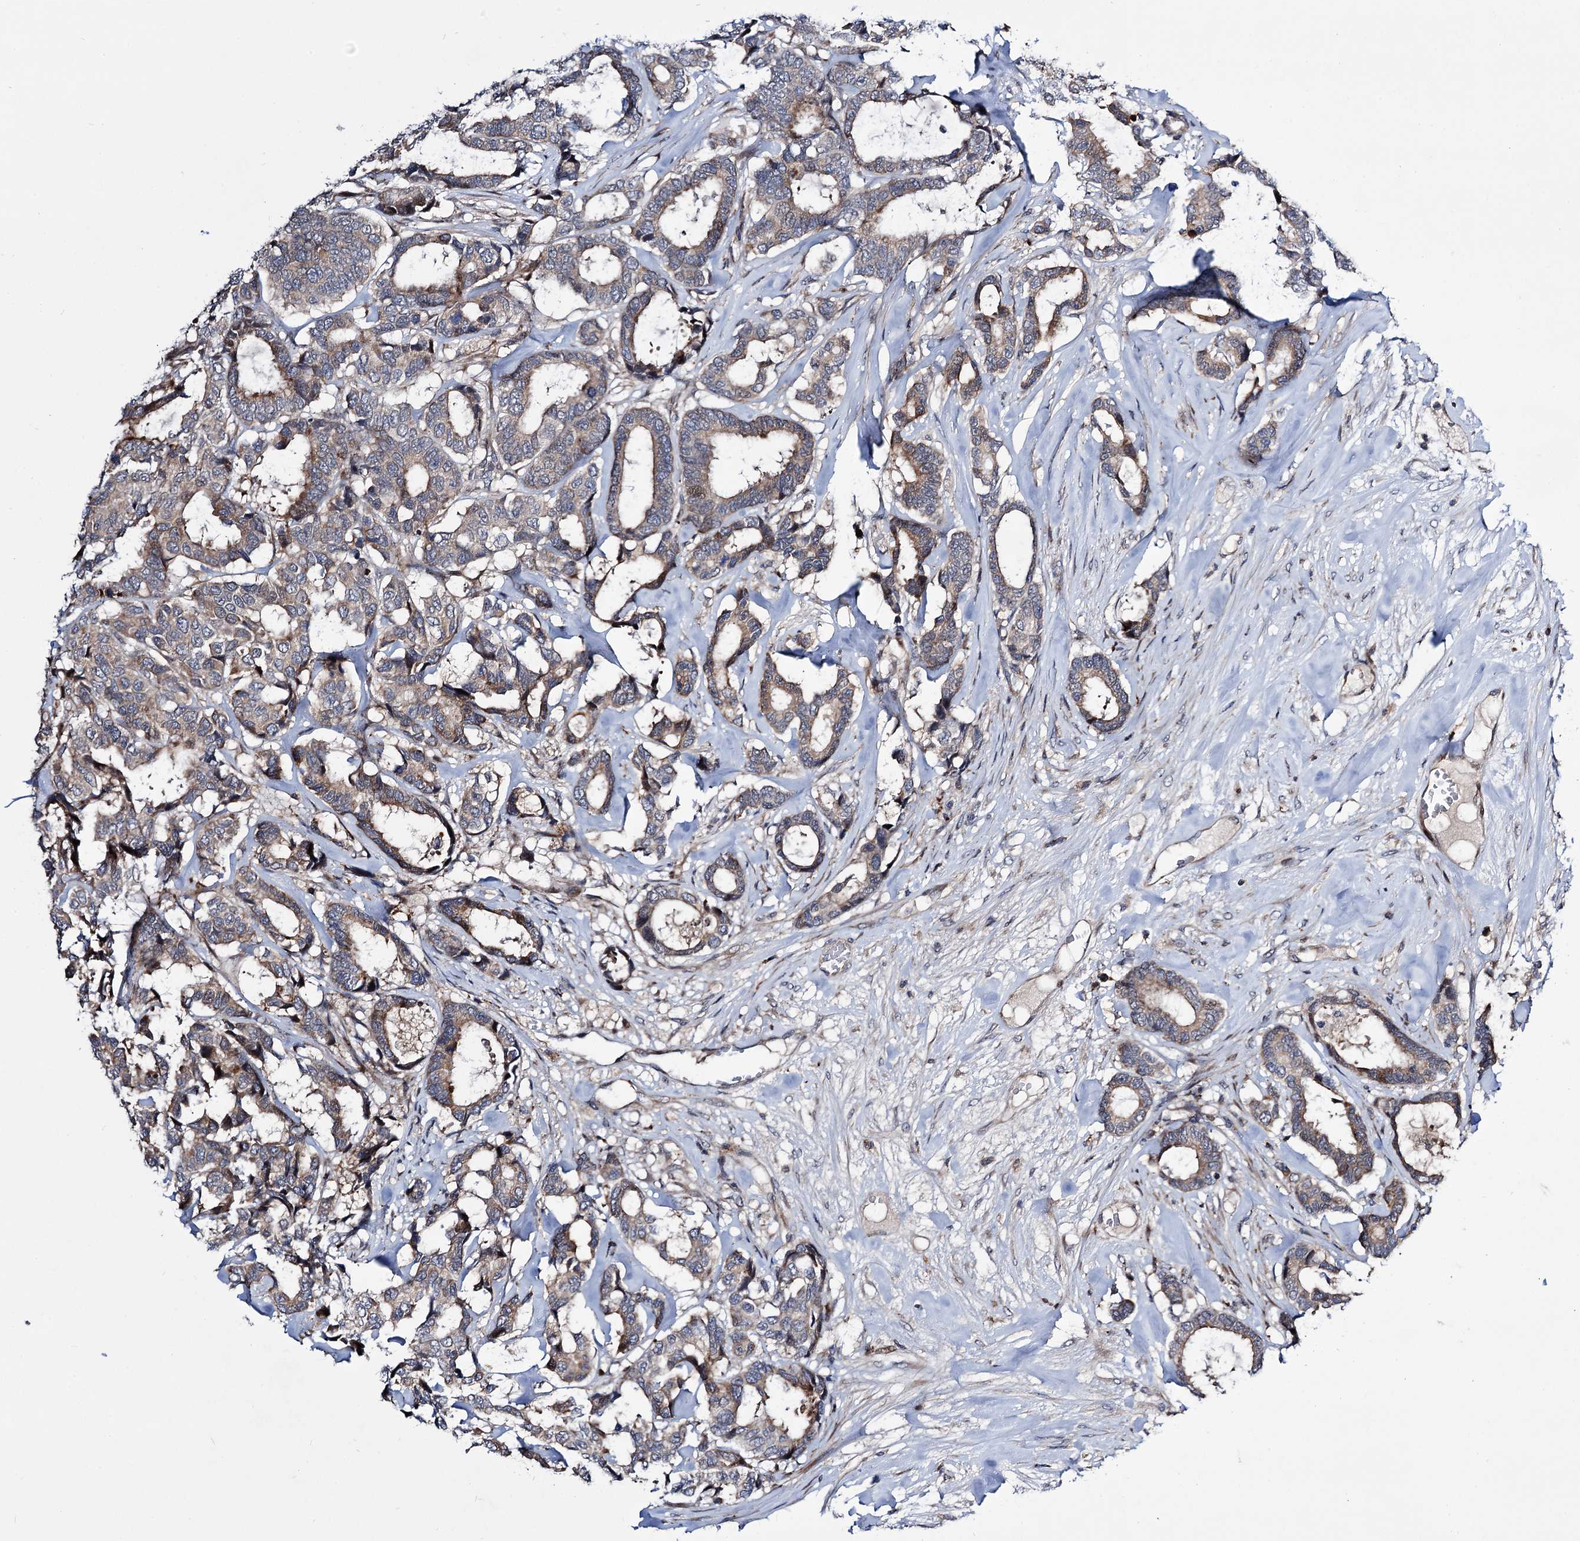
{"staining": {"intensity": "weak", "quantity": "25%-75%", "location": "cytoplasmic/membranous"}, "tissue": "breast cancer", "cell_type": "Tumor cells", "image_type": "cancer", "snomed": [{"axis": "morphology", "description": "Duct carcinoma"}, {"axis": "topography", "description": "Breast"}], "caption": "Immunohistochemical staining of intraductal carcinoma (breast) displays low levels of weak cytoplasmic/membranous protein expression in about 25%-75% of tumor cells.", "gene": "UBR1", "patient": {"sex": "female", "age": 87}}